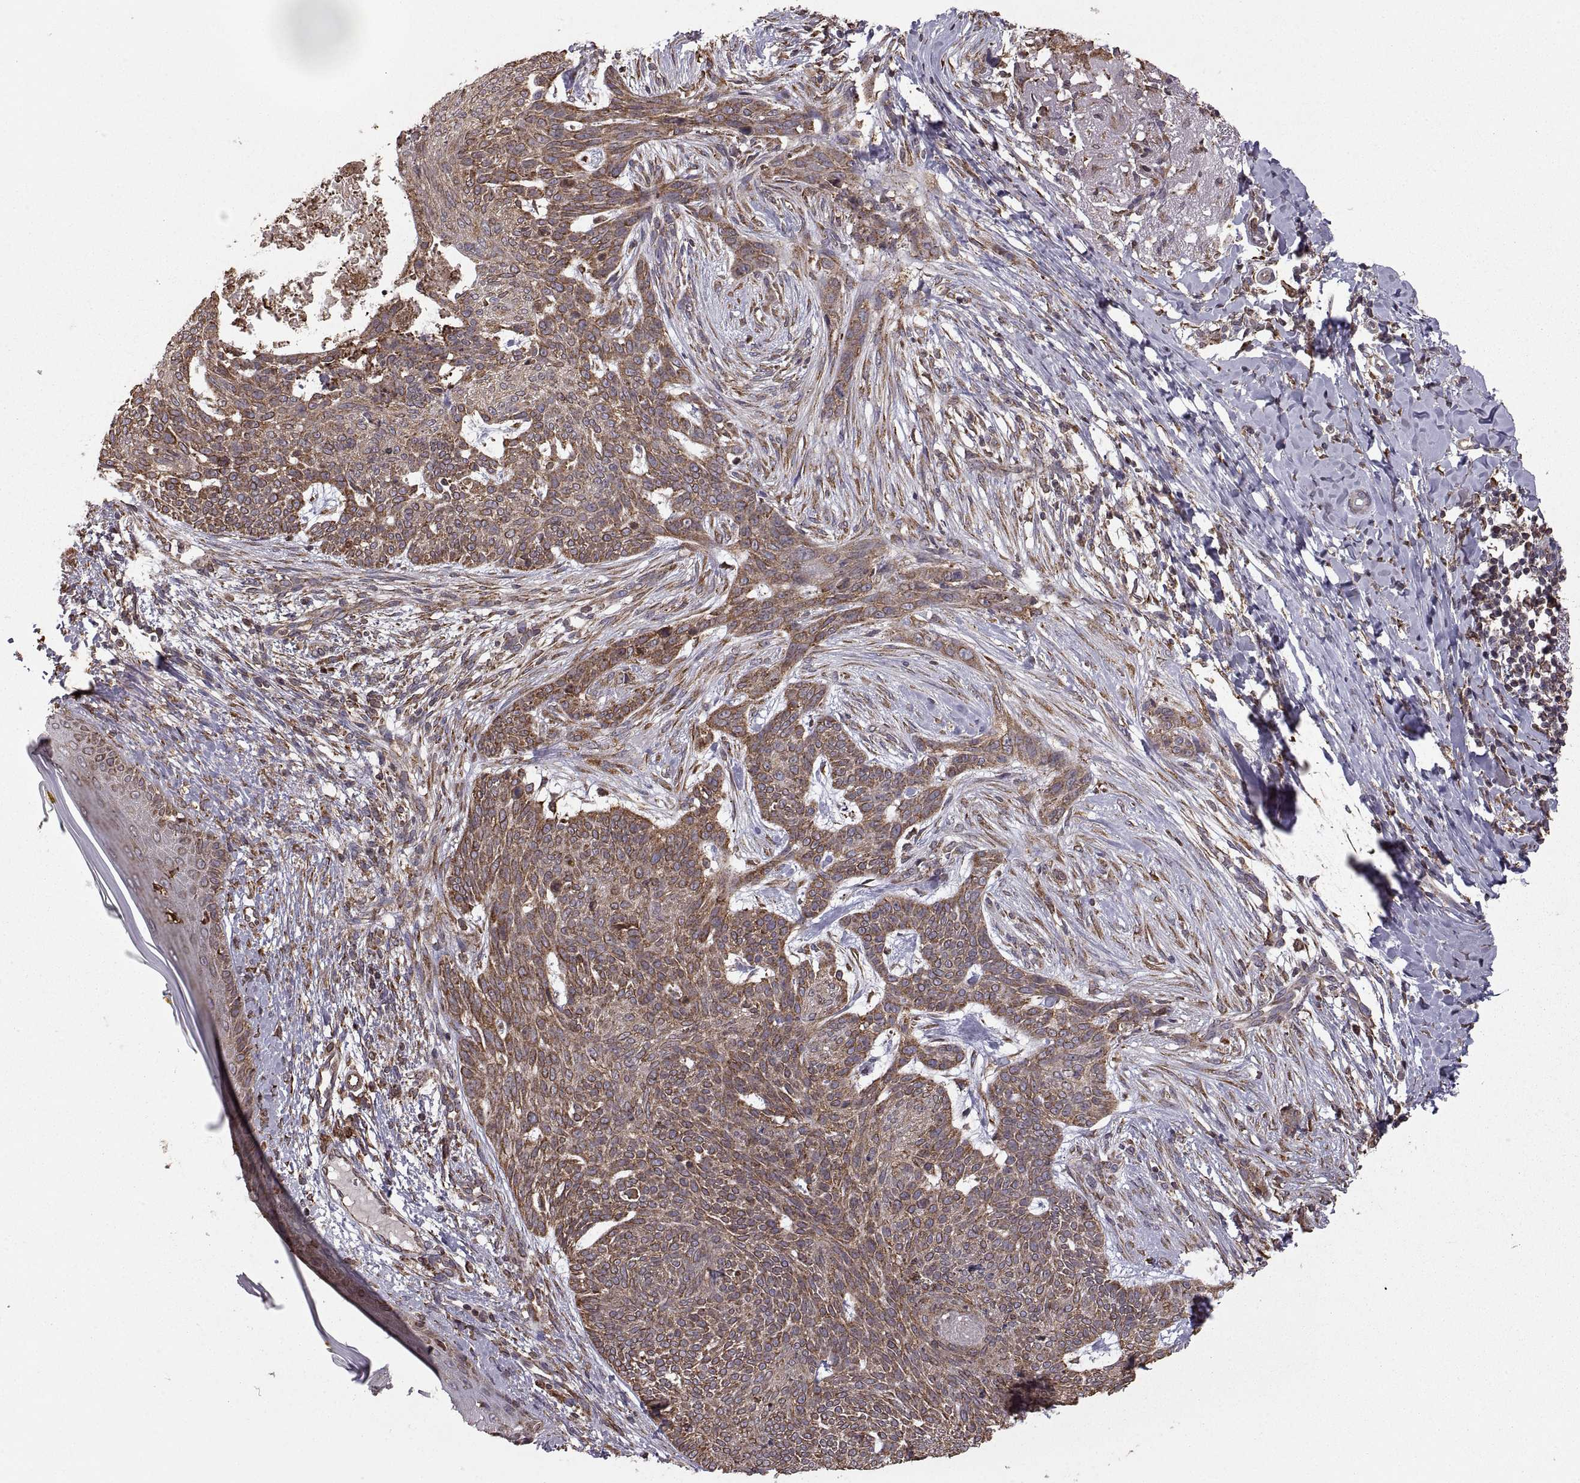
{"staining": {"intensity": "moderate", "quantity": "<25%", "location": "cytoplasmic/membranous"}, "tissue": "skin cancer", "cell_type": "Tumor cells", "image_type": "cancer", "snomed": [{"axis": "morphology", "description": "Normal tissue, NOS"}, {"axis": "morphology", "description": "Basal cell carcinoma"}, {"axis": "topography", "description": "Skin"}], "caption": "A low amount of moderate cytoplasmic/membranous positivity is identified in about <25% of tumor cells in skin basal cell carcinoma tissue. The staining is performed using DAB (3,3'-diaminobenzidine) brown chromogen to label protein expression. The nuclei are counter-stained blue using hematoxylin.", "gene": "PDIA3", "patient": {"sex": "male", "age": 84}}